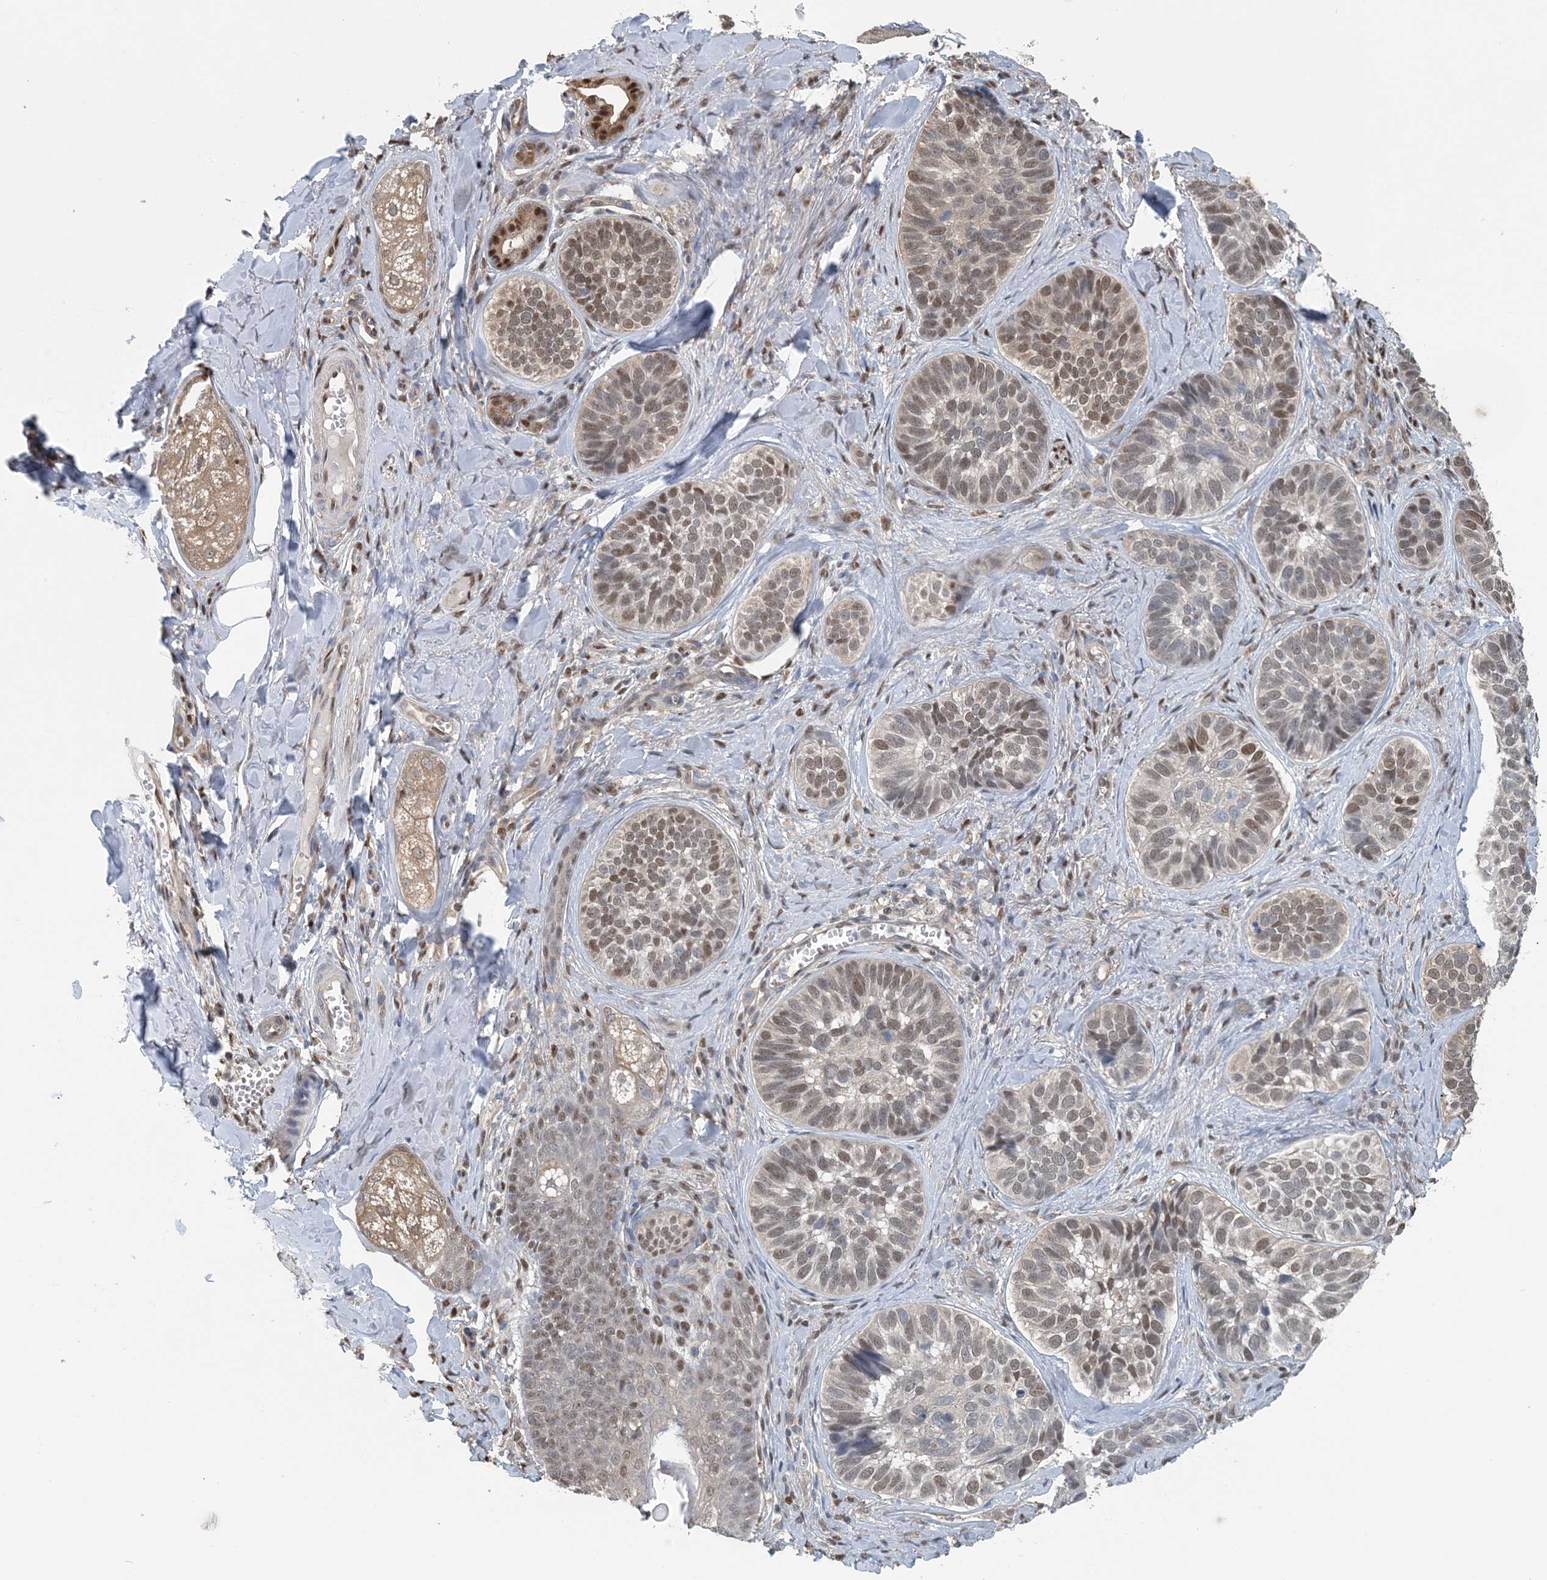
{"staining": {"intensity": "moderate", "quantity": ">75%", "location": "nuclear"}, "tissue": "skin cancer", "cell_type": "Tumor cells", "image_type": "cancer", "snomed": [{"axis": "morphology", "description": "Basal cell carcinoma"}, {"axis": "topography", "description": "Skin"}], "caption": "Brown immunohistochemical staining in human skin basal cell carcinoma exhibits moderate nuclear positivity in approximately >75% of tumor cells. (DAB (3,3'-diaminobenzidine) IHC with brightfield microscopy, high magnification).", "gene": "HIKESHI", "patient": {"sex": "male", "age": 62}}